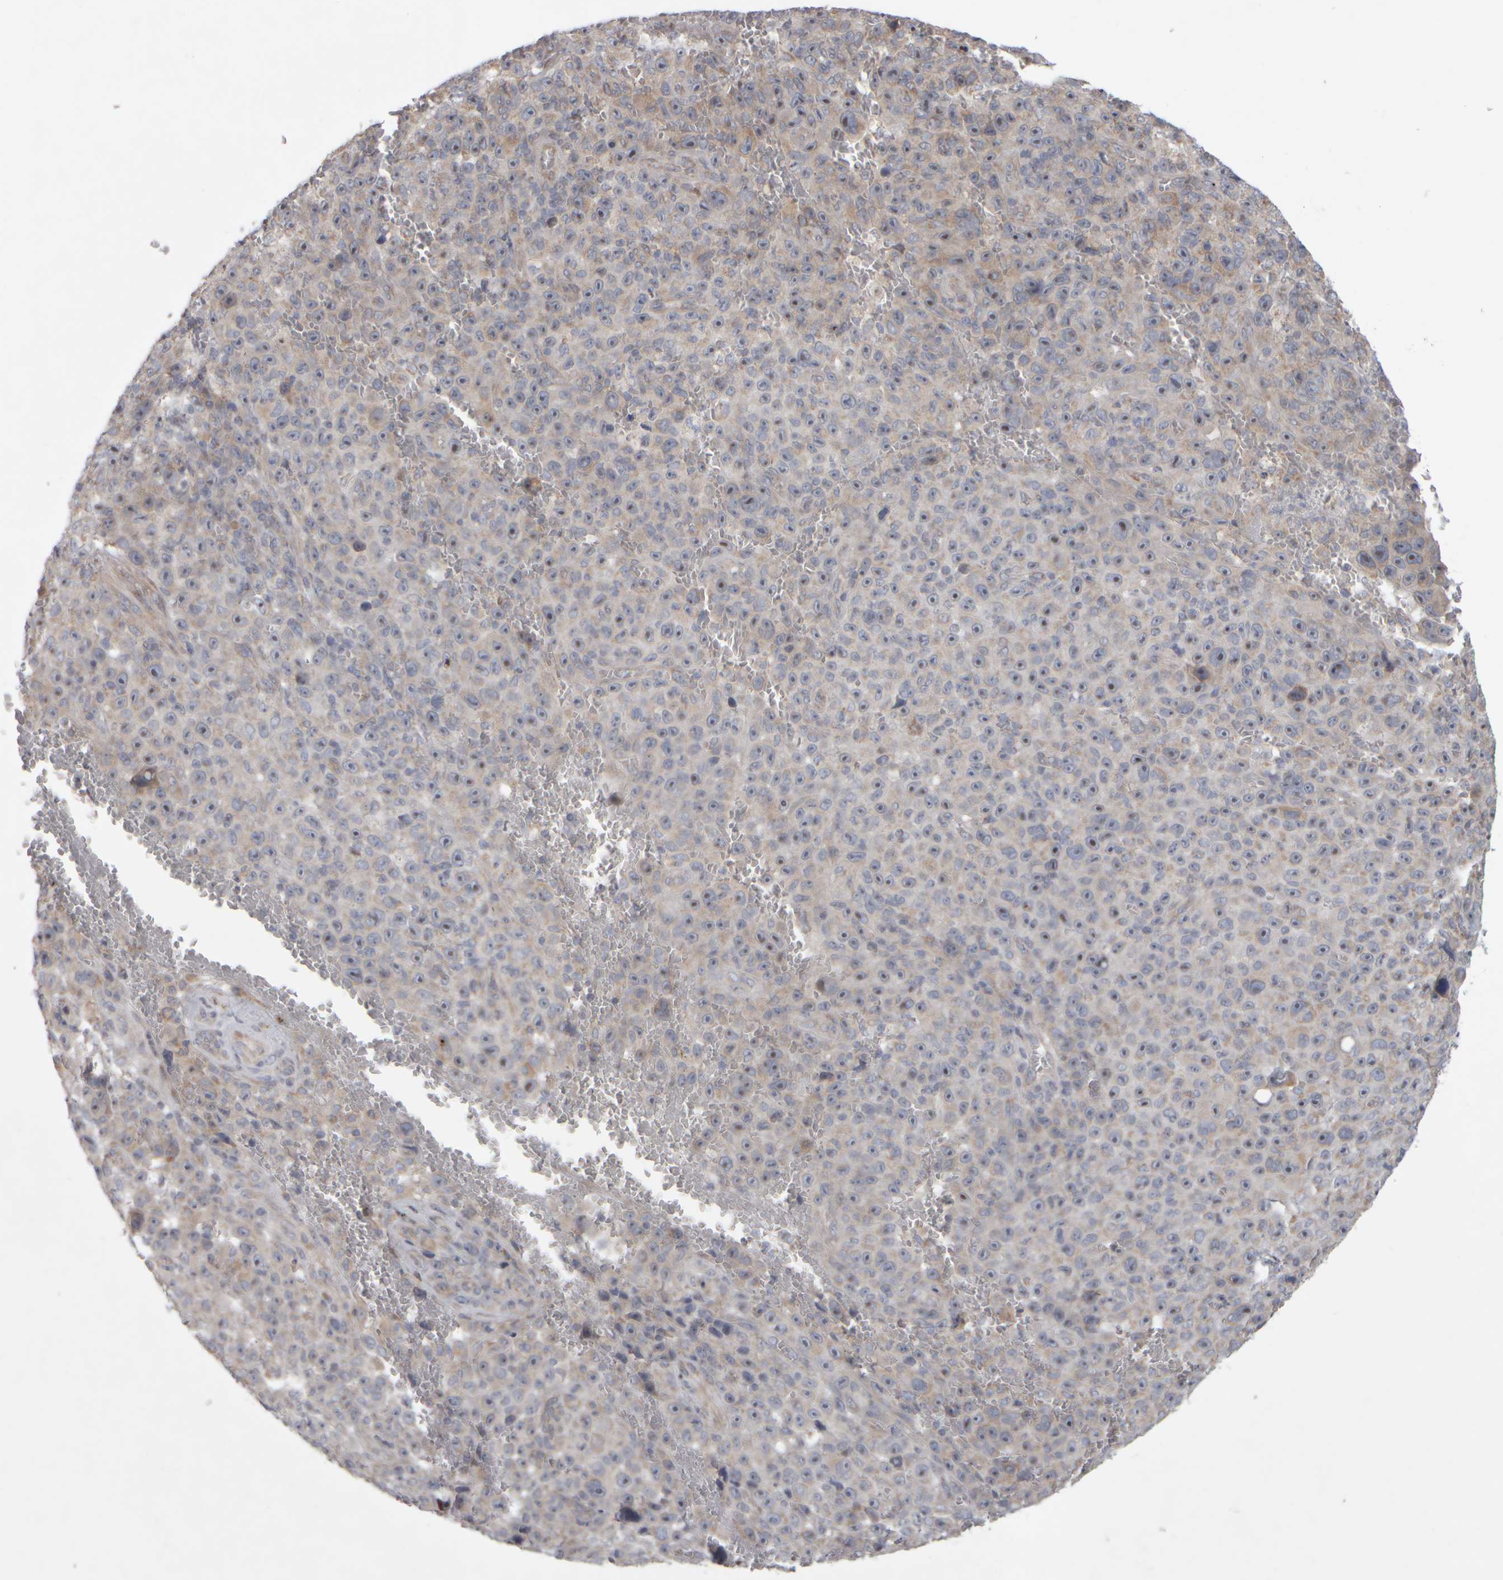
{"staining": {"intensity": "moderate", "quantity": ">75%", "location": "nuclear"}, "tissue": "melanoma", "cell_type": "Tumor cells", "image_type": "cancer", "snomed": [{"axis": "morphology", "description": "Malignant melanoma, NOS"}, {"axis": "topography", "description": "Skin"}], "caption": "This photomicrograph demonstrates immunohistochemistry staining of malignant melanoma, with medium moderate nuclear staining in about >75% of tumor cells.", "gene": "SCO1", "patient": {"sex": "female", "age": 82}}